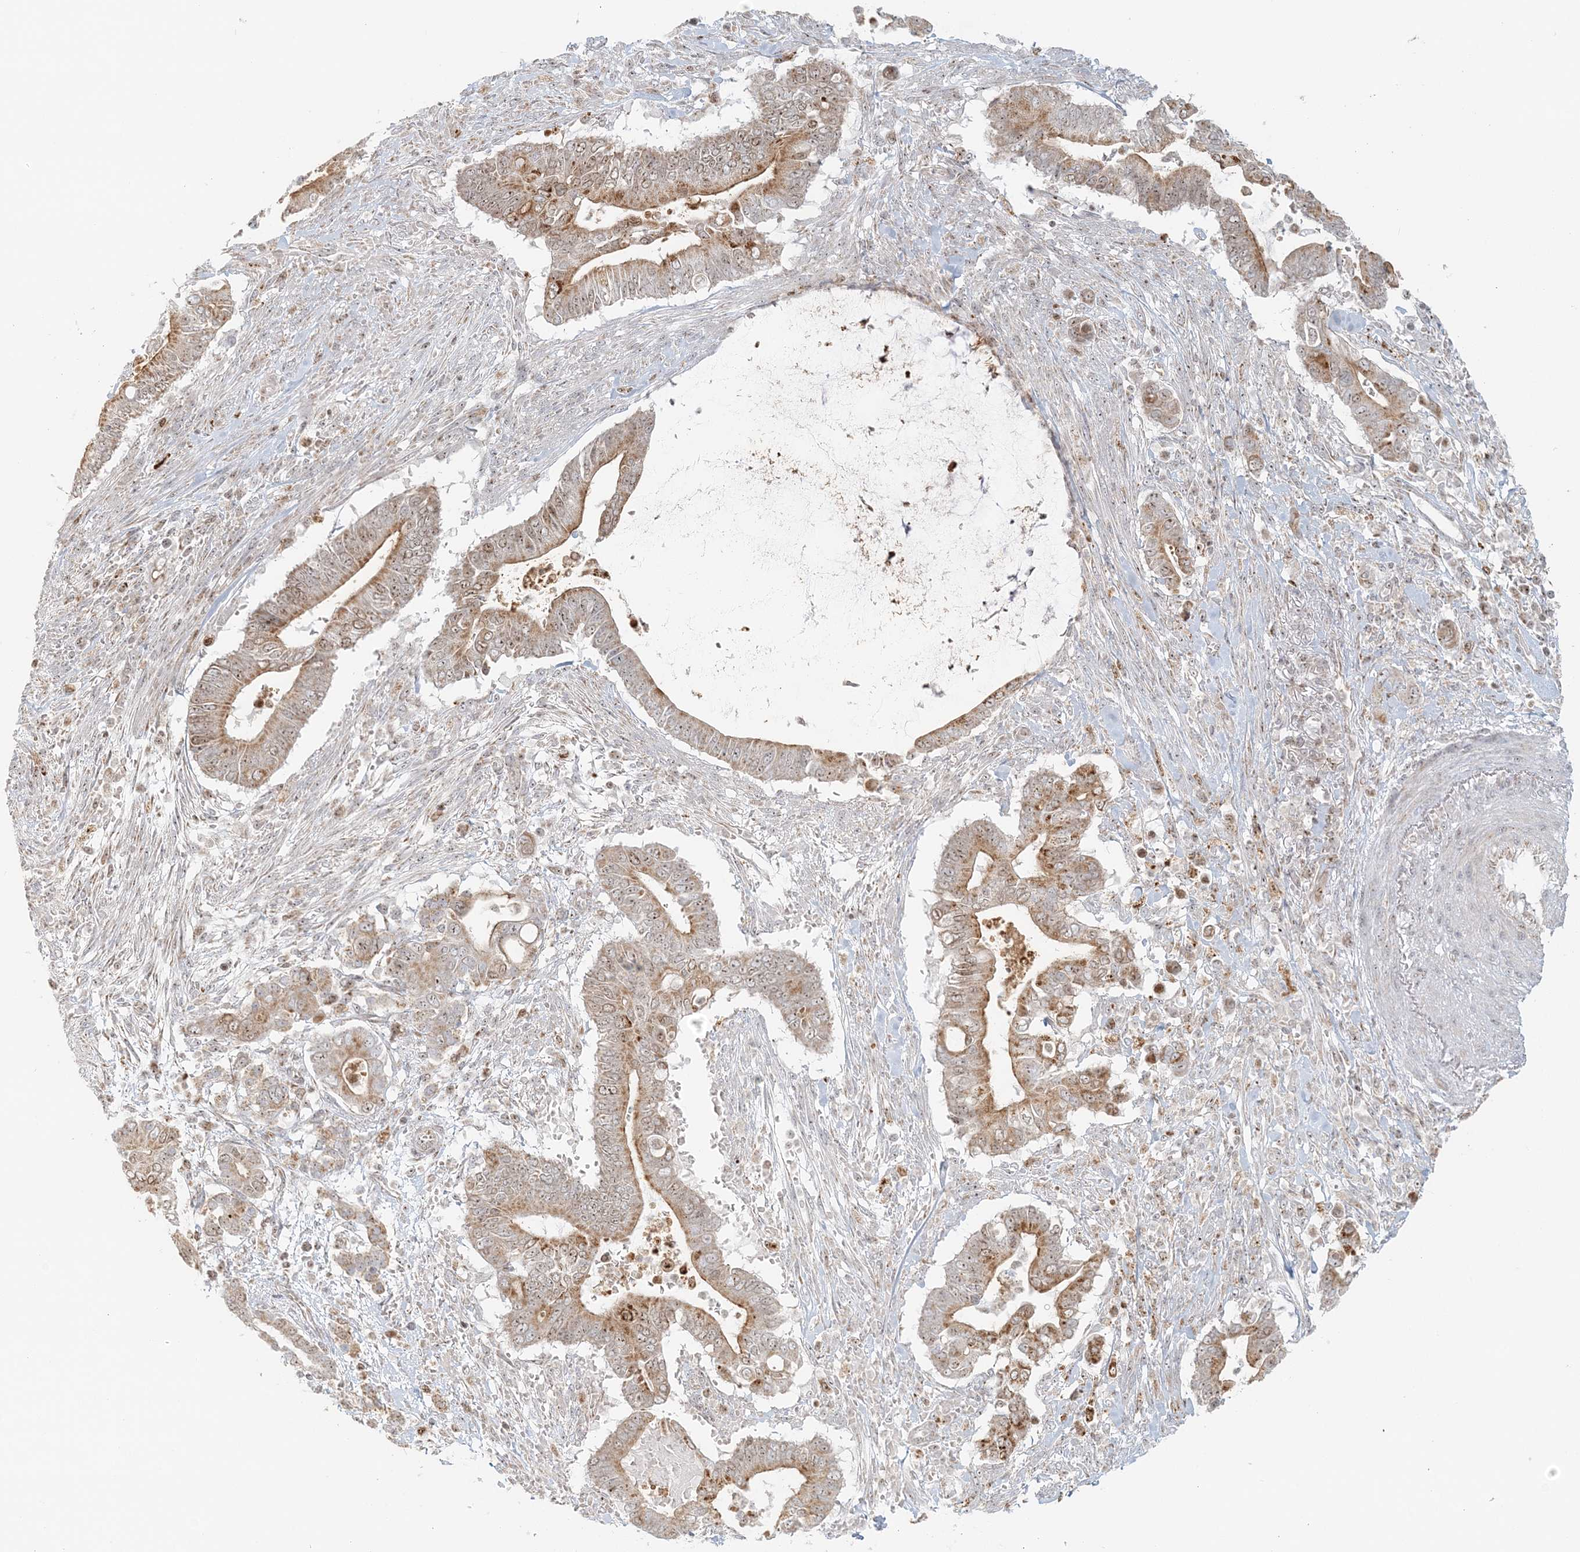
{"staining": {"intensity": "moderate", "quantity": ">75%", "location": "cytoplasmic/membranous,nuclear"}, "tissue": "pancreatic cancer", "cell_type": "Tumor cells", "image_type": "cancer", "snomed": [{"axis": "morphology", "description": "Adenocarcinoma, NOS"}, {"axis": "topography", "description": "Pancreas"}], "caption": "A brown stain labels moderate cytoplasmic/membranous and nuclear staining of a protein in pancreatic cancer (adenocarcinoma) tumor cells.", "gene": "UBE2F", "patient": {"sex": "male", "age": 68}}